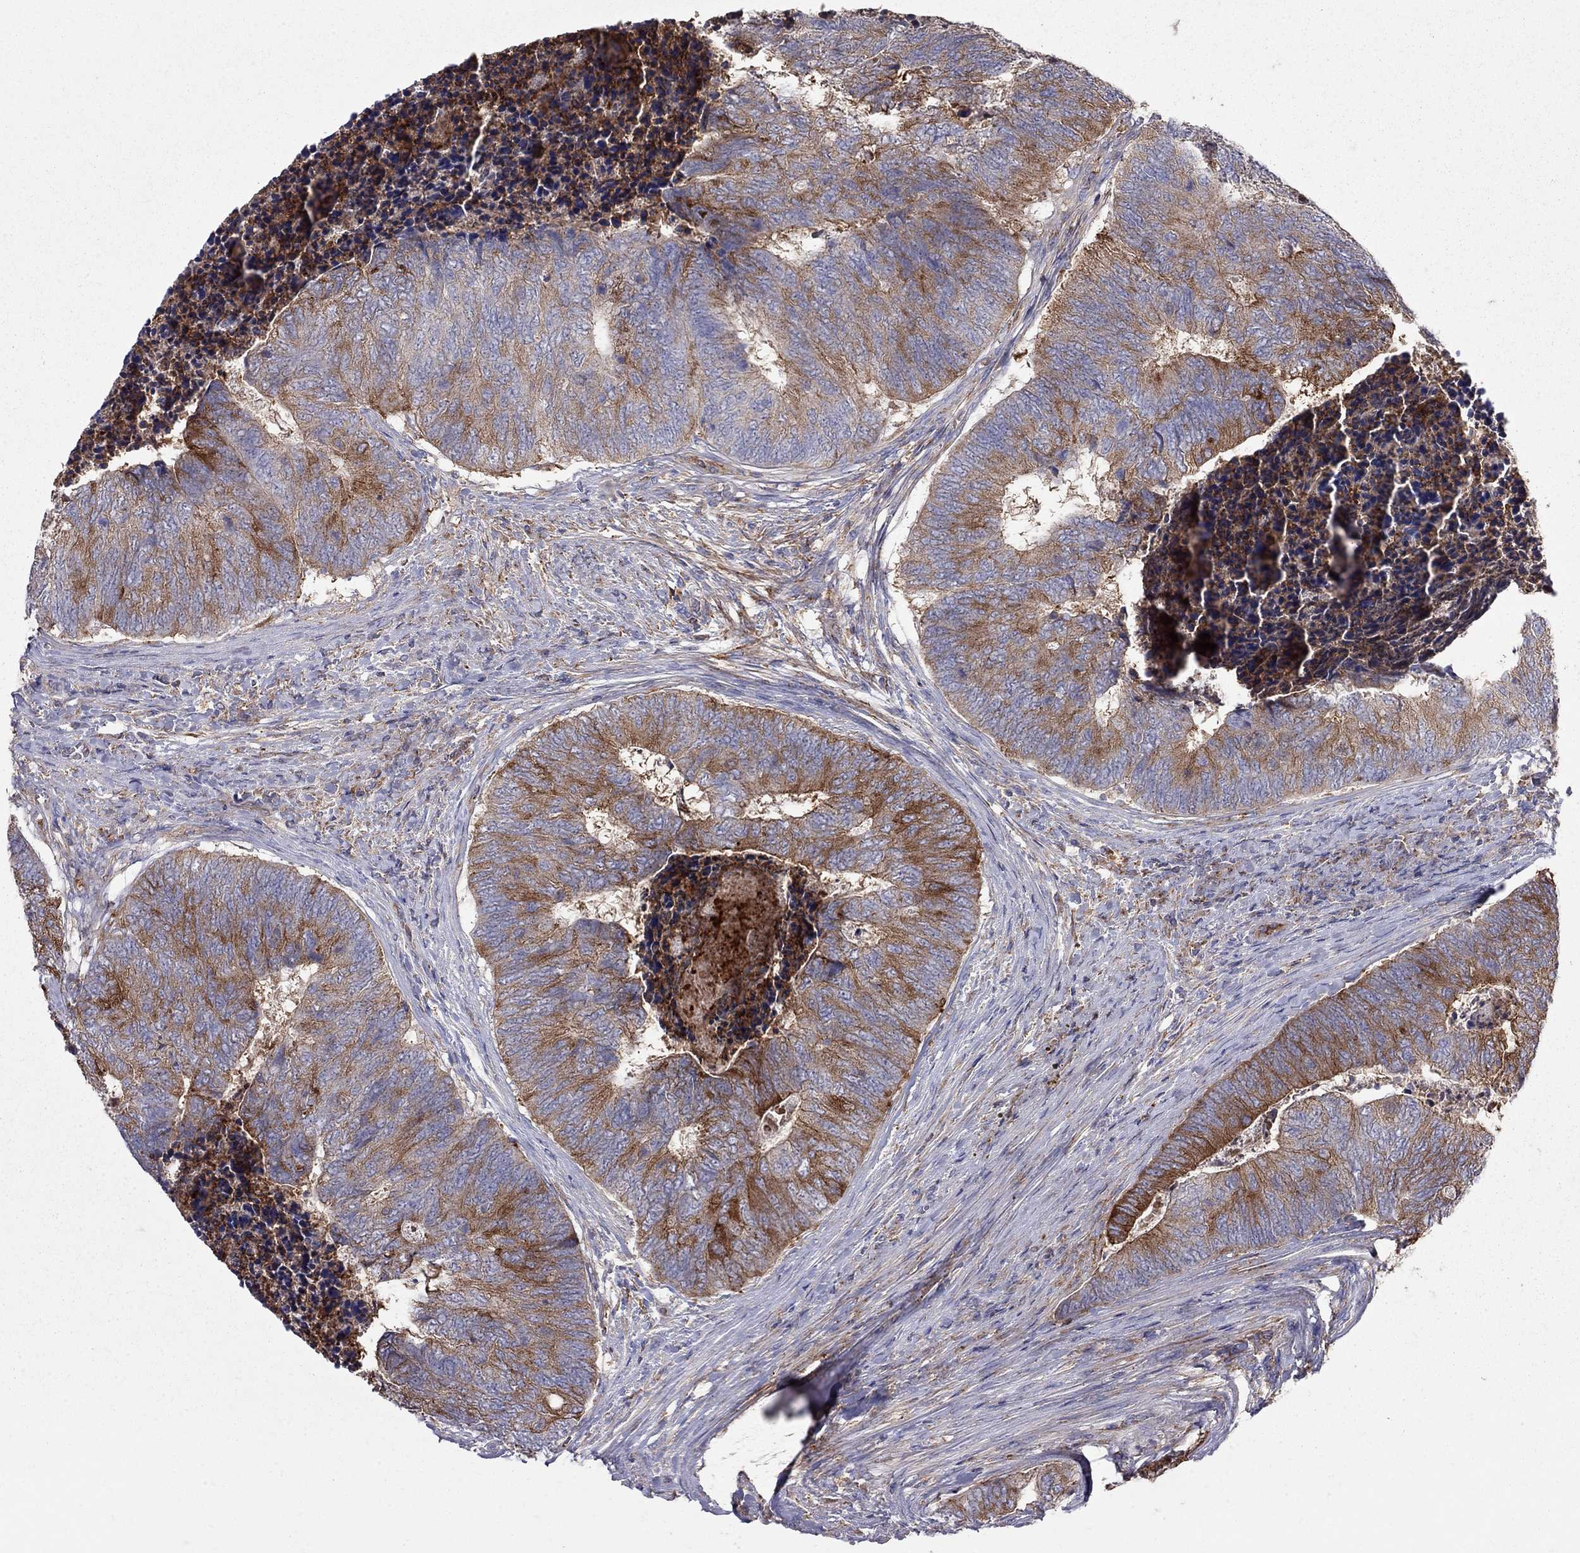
{"staining": {"intensity": "strong", "quantity": "<25%", "location": "cytoplasmic/membranous"}, "tissue": "colorectal cancer", "cell_type": "Tumor cells", "image_type": "cancer", "snomed": [{"axis": "morphology", "description": "Adenocarcinoma, NOS"}, {"axis": "topography", "description": "Colon"}], "caption": "Immunohistochemistry (IHC) (DAB (3,3'-diaminobenzidine)) staining of colorectal cancer (adenocarcinoma) reveals strong cytoplasmic/membranous protein expression in approximately <25% of tumor cells.", "gene": "EIF4E3", "patient": {"sex": "female", "age": 67}}